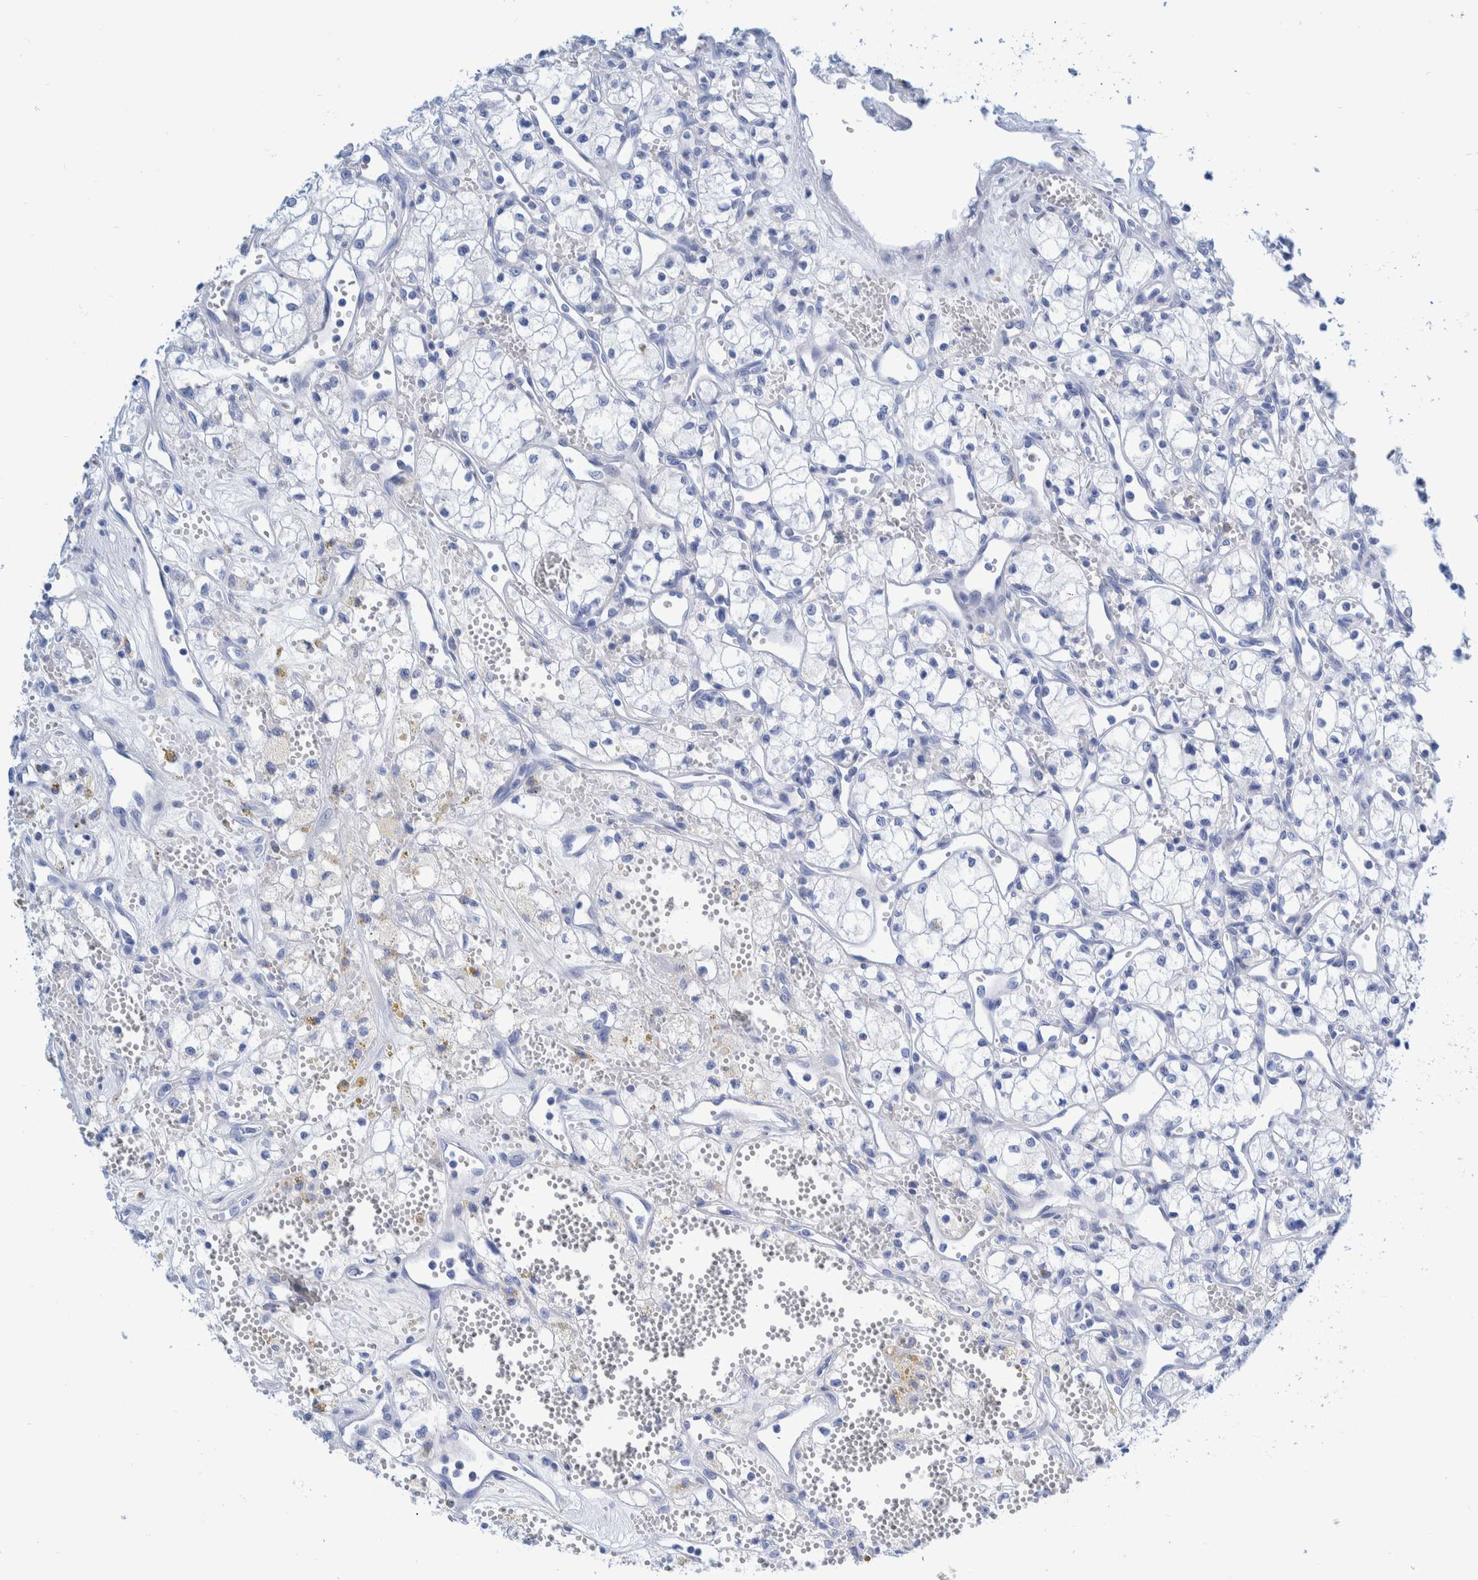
{"staining": {"intensity": "negative", "quantity": "none", "location": "none"}, "tissue": "renal cancer", "cell_type": "Tumor cells", "image_type": "cancer", "snomed": [{"axis": "morphology", "description": "Adenocarcinoma, NOS"}, {"axis": "topography", "description": "Kidney"}], "caption": "High magnification brightfield microscopy of renal cancer (adenocarcinoma) stained with DAB (3,3'-diaminobenzidine) (brown) and counterstained with hematoxylin (blue): tumor cells show no significant staining.", "gene": "KRT14", "patient": {"sex": "male", "age": 59}}